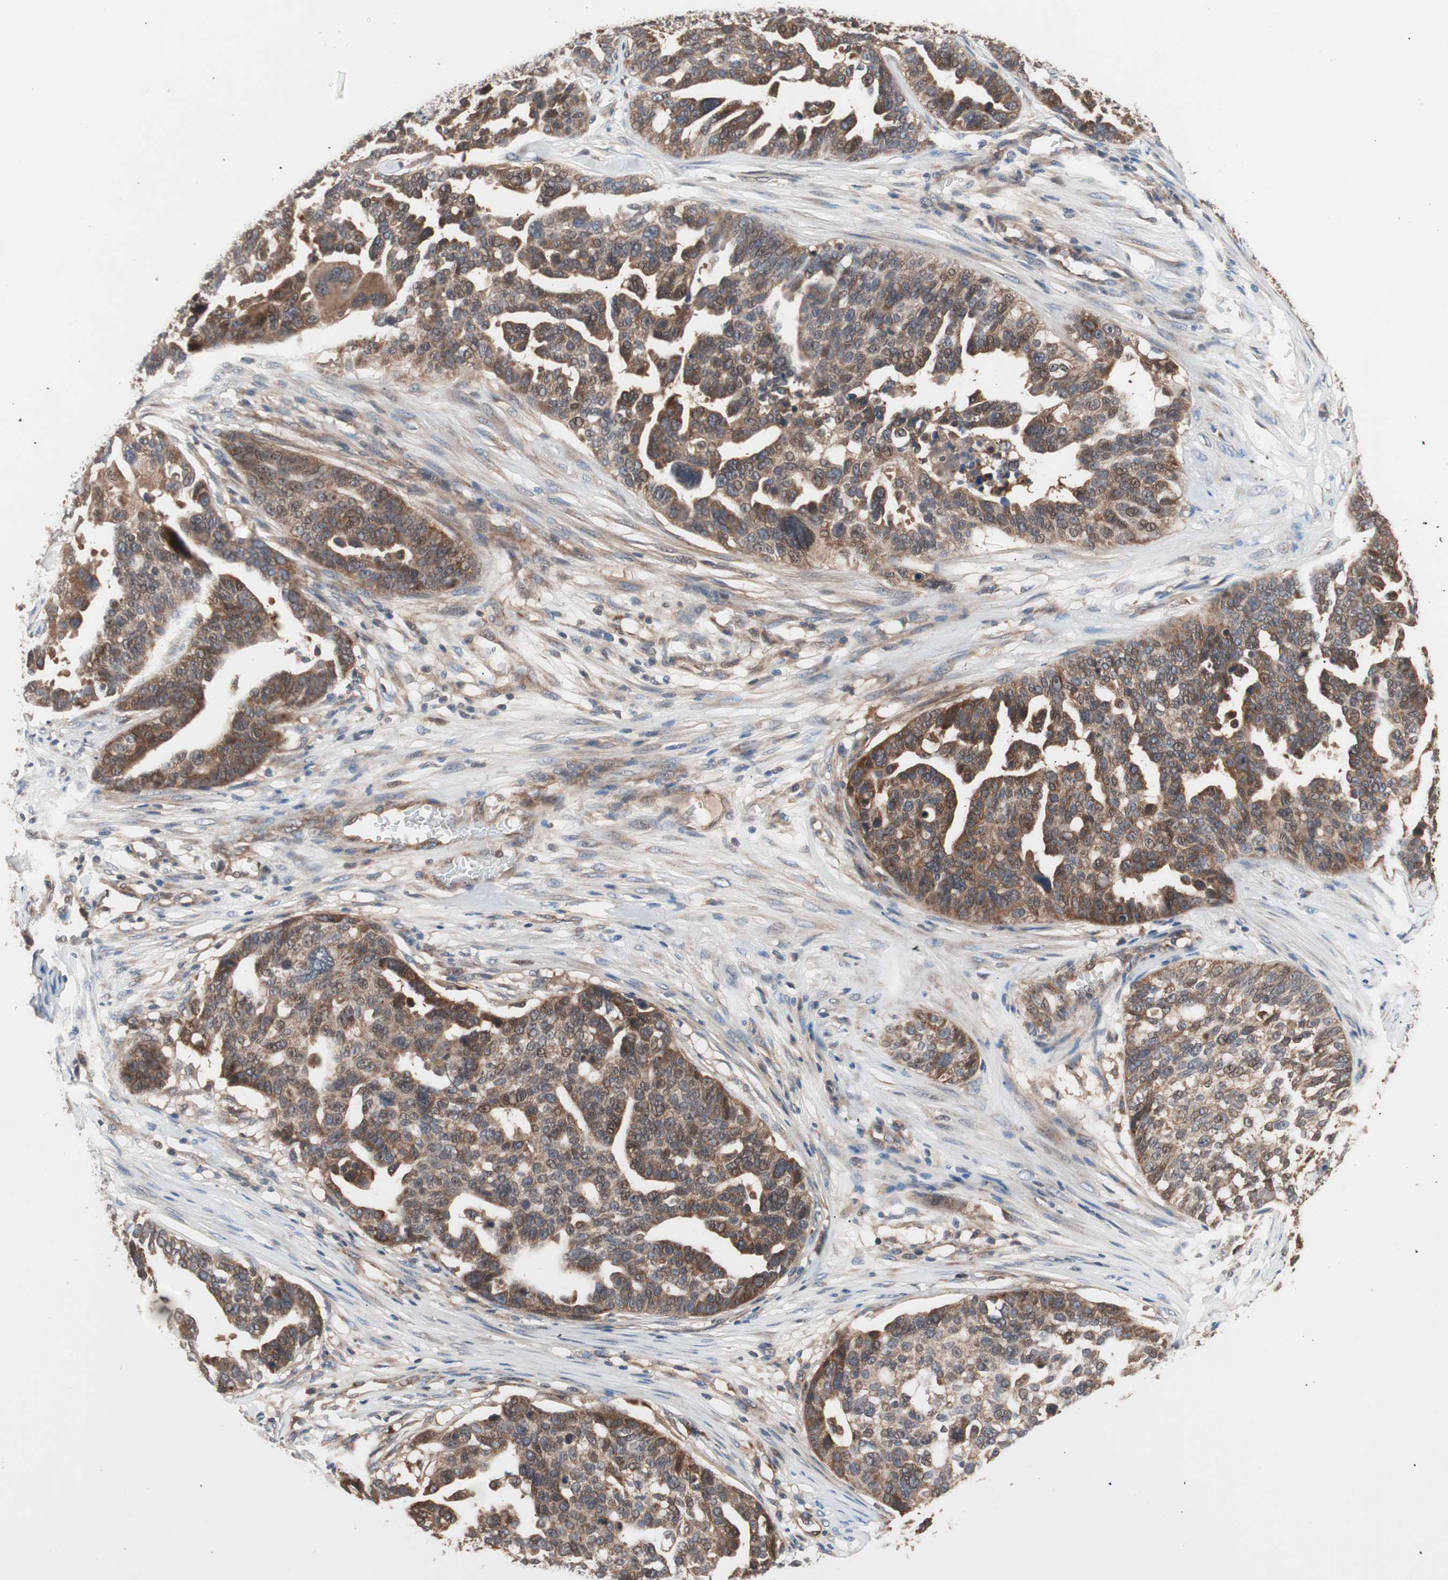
{"staining": {"intensity": "strong", "quantity": ">75%", "location": "cytoplasmic/membranous,nuclear"}, "tissue": "ovarian cancer", "cell_type": "Tumor cells", "image_type": "cancer", "snomed": [{"axis": "morphology", "description": "Cystadenocarcinoma, serous, NOS"}, {"axis": "topography", "description": "Ovary"}], "caption": "Human ovarian serous cystadenocarcinoma stained with a brown dye demonstrates strong cytoplasmic/membranous and nuclear positive expression in approximately >75% of tumor cells.", "gene": "HMBS", "patient": {"sex": "female", "age": 59}}